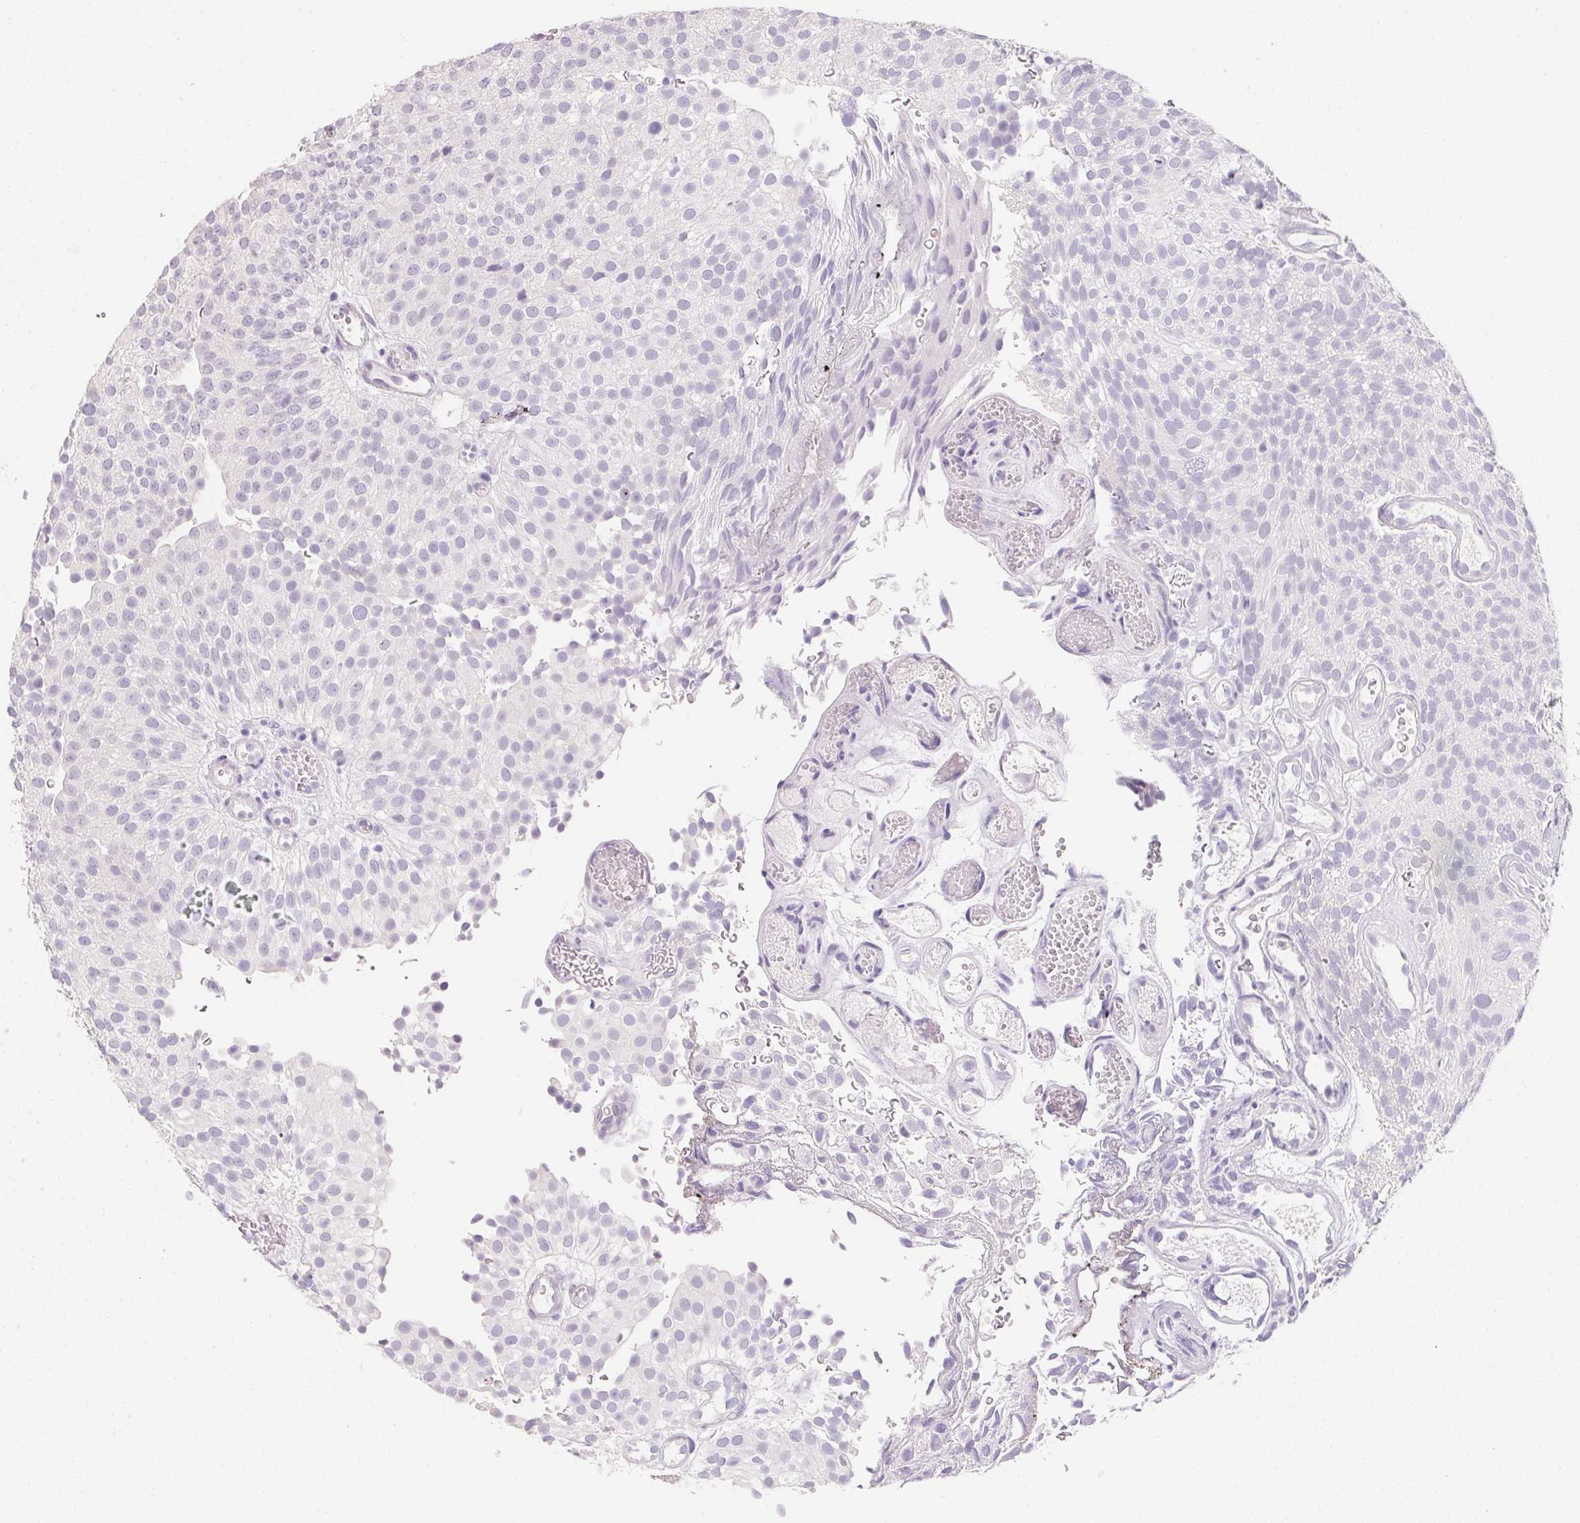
{"staining": {"intensity": "negative", "quantity": "none", "location": "none"}, "tissue": "urothelial cancer", "cell_type": "Tumor cells", "image_type": "cancer", "snomed": [{"axis": "morphology", "description": "Urothelial carcinoma, Low grade"}, {"axis": "topography", "description": "Urinary bladder"}], "caption": "This is an immunohistochemistry (IHC) photomicrograph of urothelial cancer. There is no expression in tumor cells.", "gene": "ACP3", "patient": {"sex": "male", "age": 78}}